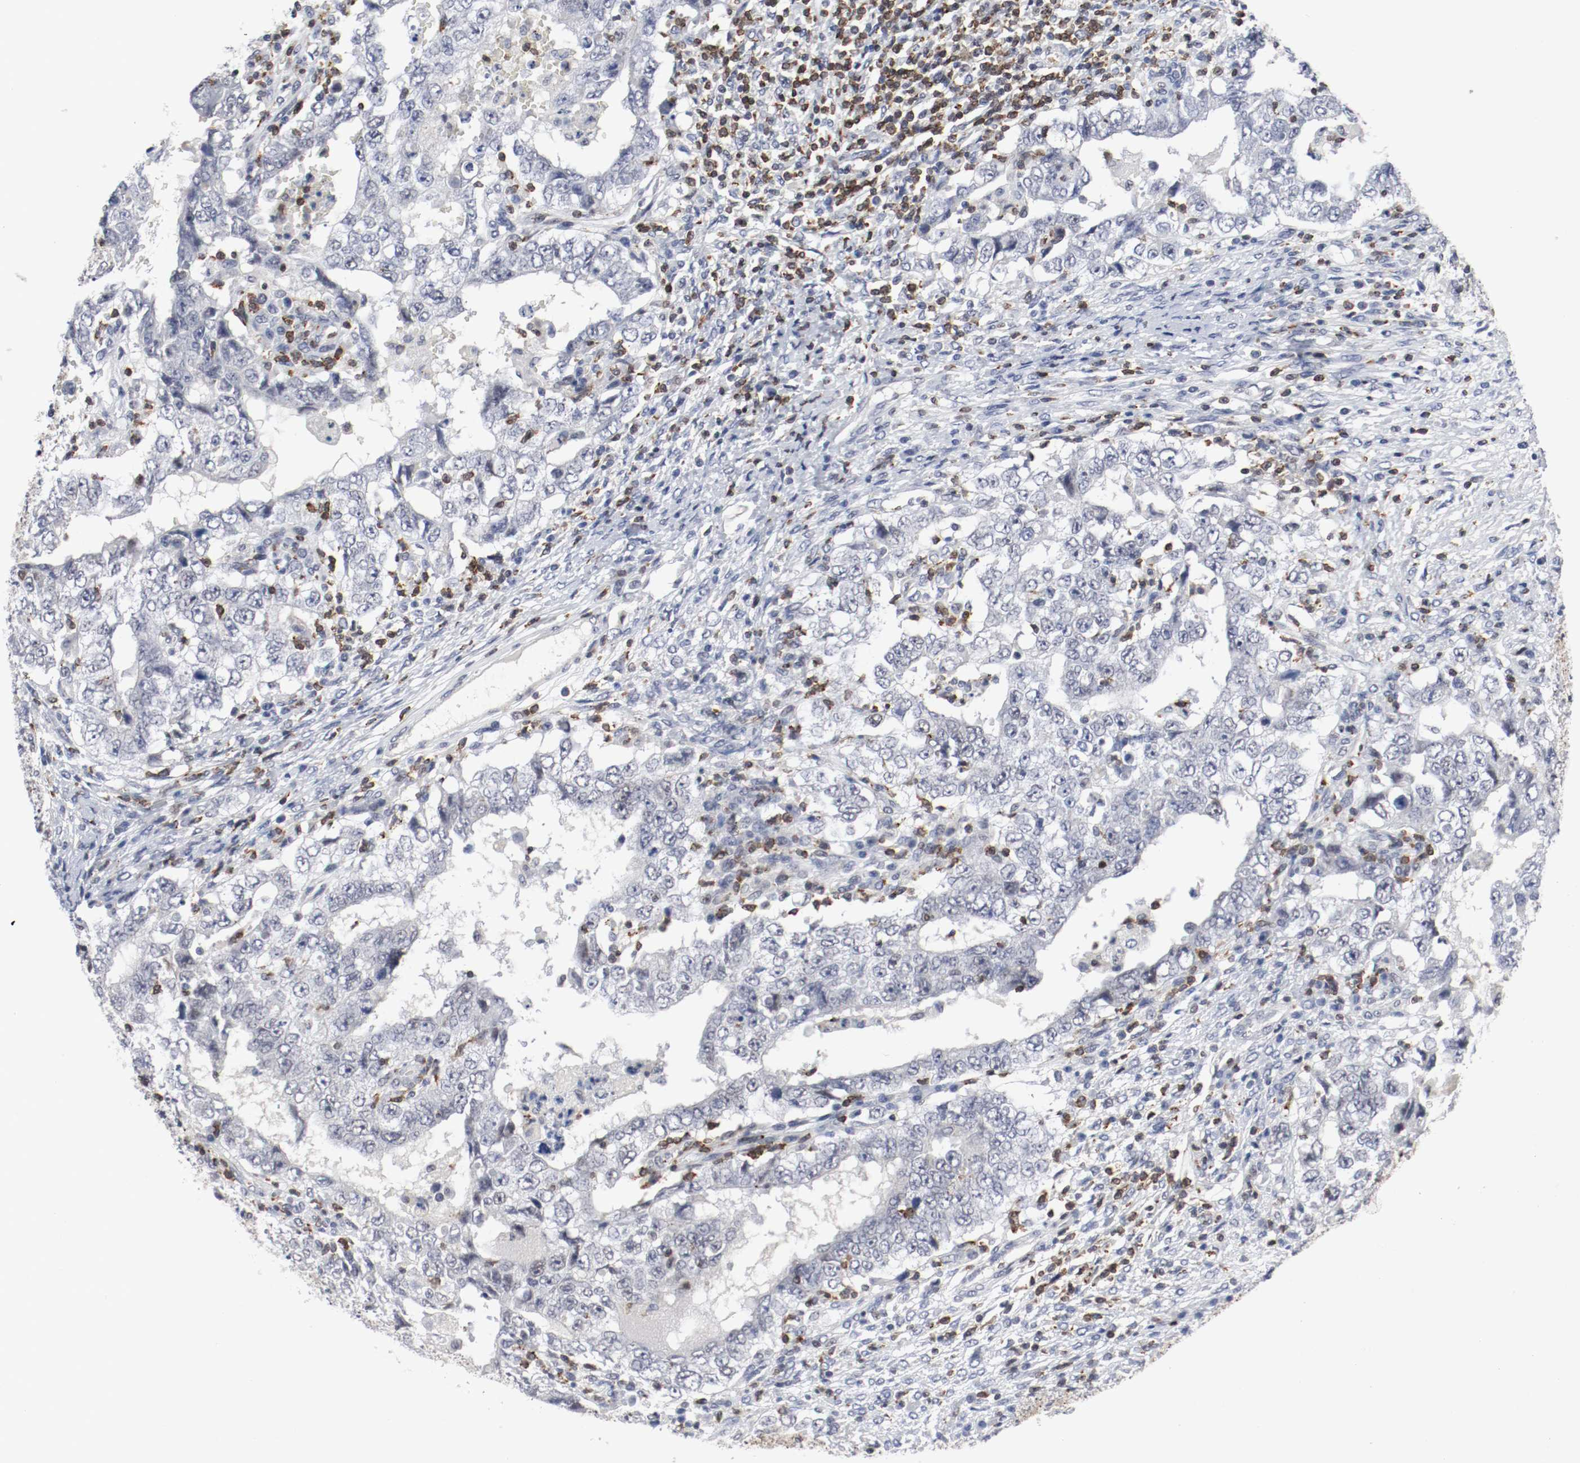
{"staining": {"intensity": "negative", "quantity": "none", "location": "none"}, "tissue": "testis cancer", "cell_type": "Tumor cells", "image_type": "cancer", "snomed": [{"axis": "morphology", "description": "Carcinoma, Embryonal, NOS"}, {"axis": "topography", "description": "Testis"}], "caption": "Tumor cells show no significant protein expression in embryonal carcinoma (testis).", "gene": "JUND", "patient": {"sex": "male", "age": 26}}